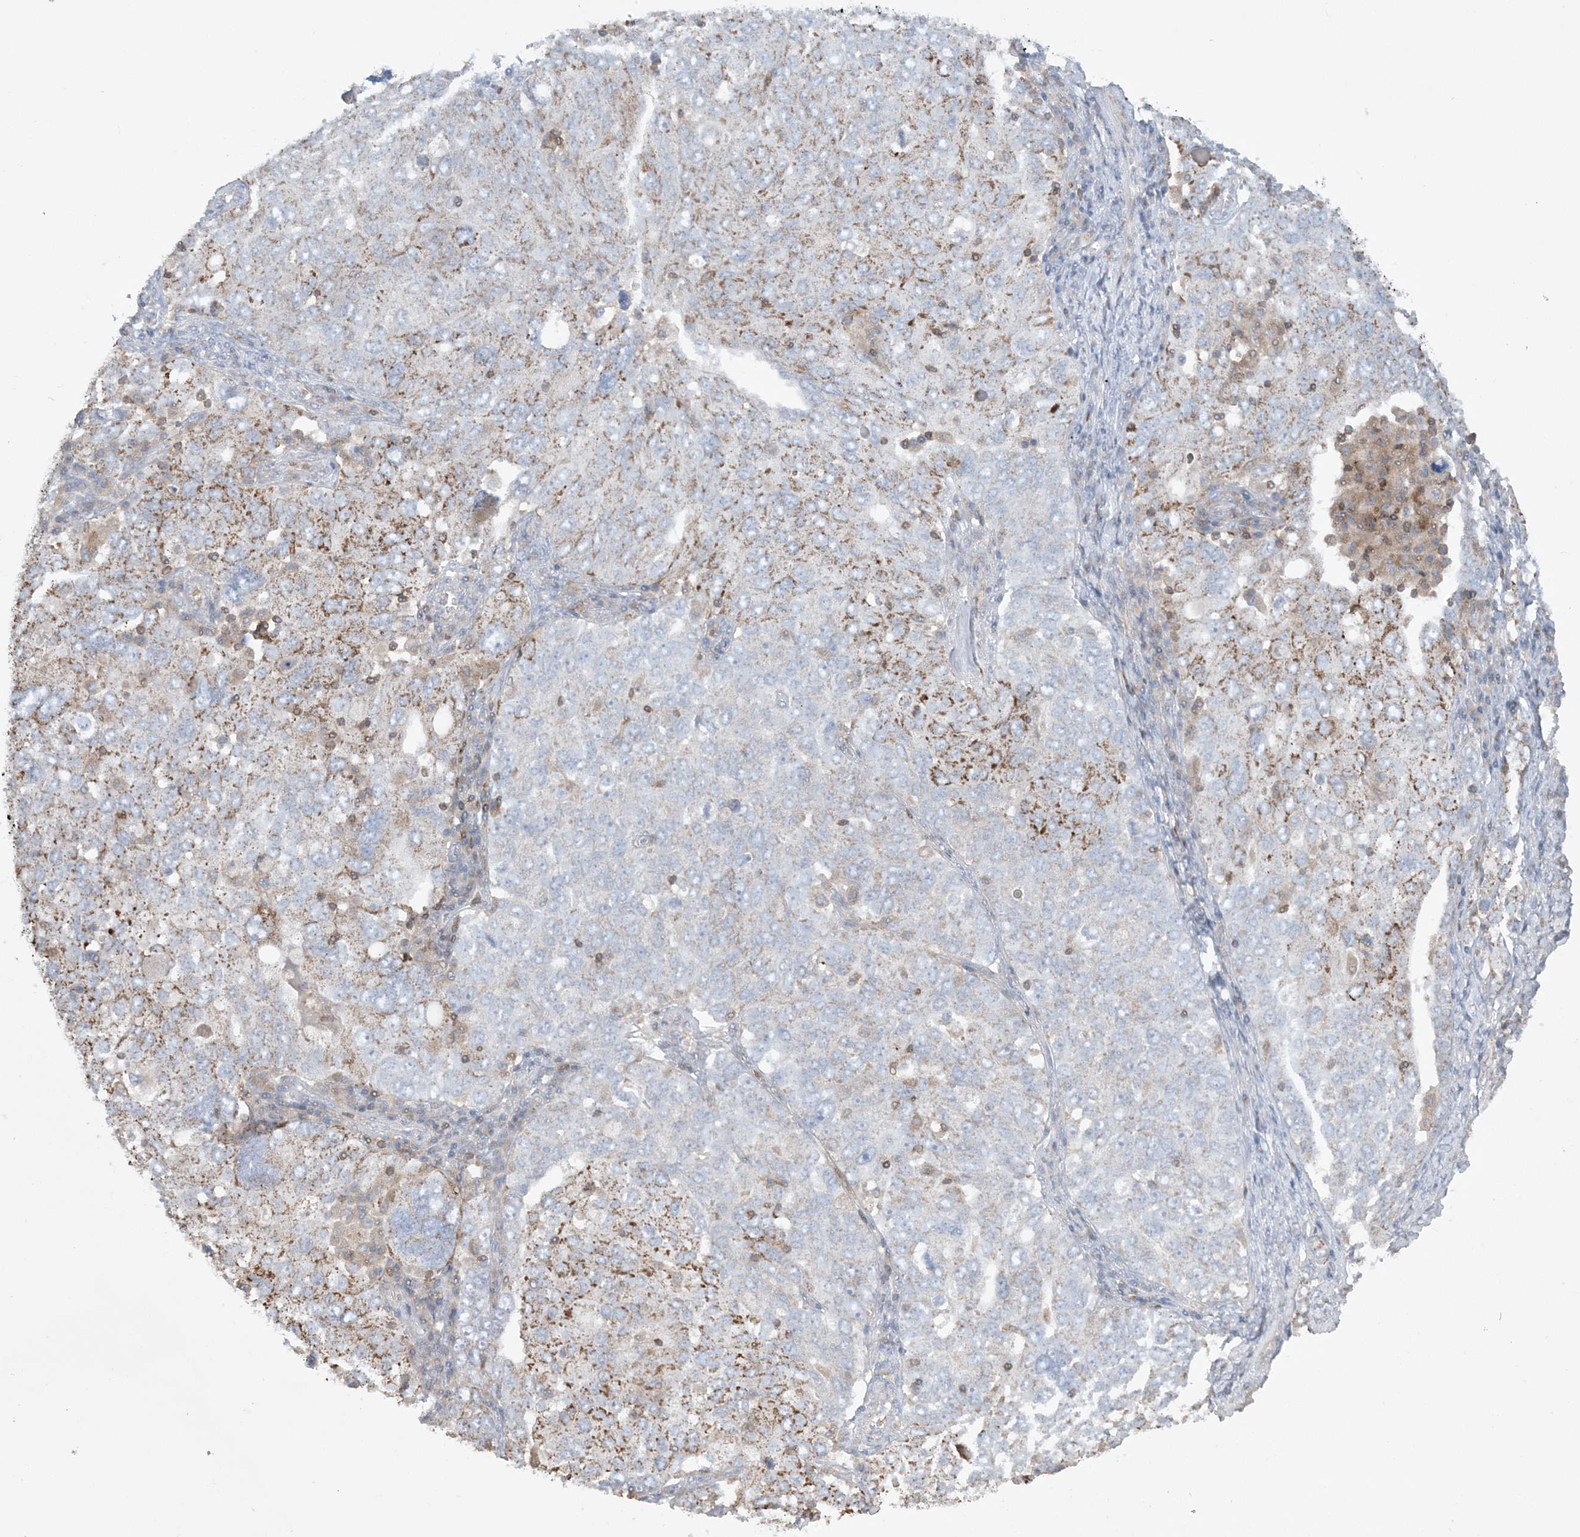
{"staining": {"intensity": "moderate", "quantity": "25%-75%", "location": "cytoplasmic/membranous"}, "tissue": "ovarian cancer", "cell_type": "Tumor cells", "image_type": "cancer", "snomed": [{"axis": "morphology", "description": "Carcinoma, endometroid"}, {"axis": "topography", "description": "Ovary"}], "caption": "An immunohistochemistry micrograph of neoplastic tissue is shown. Protein staining in brown labels moderate cytoplasmic/membranous positivity in ovarian cancer (endometroid carcinoma) within tumor cells.", "gene": "ARHGAP30", "patient": {"sex": "female", "age": 62}}